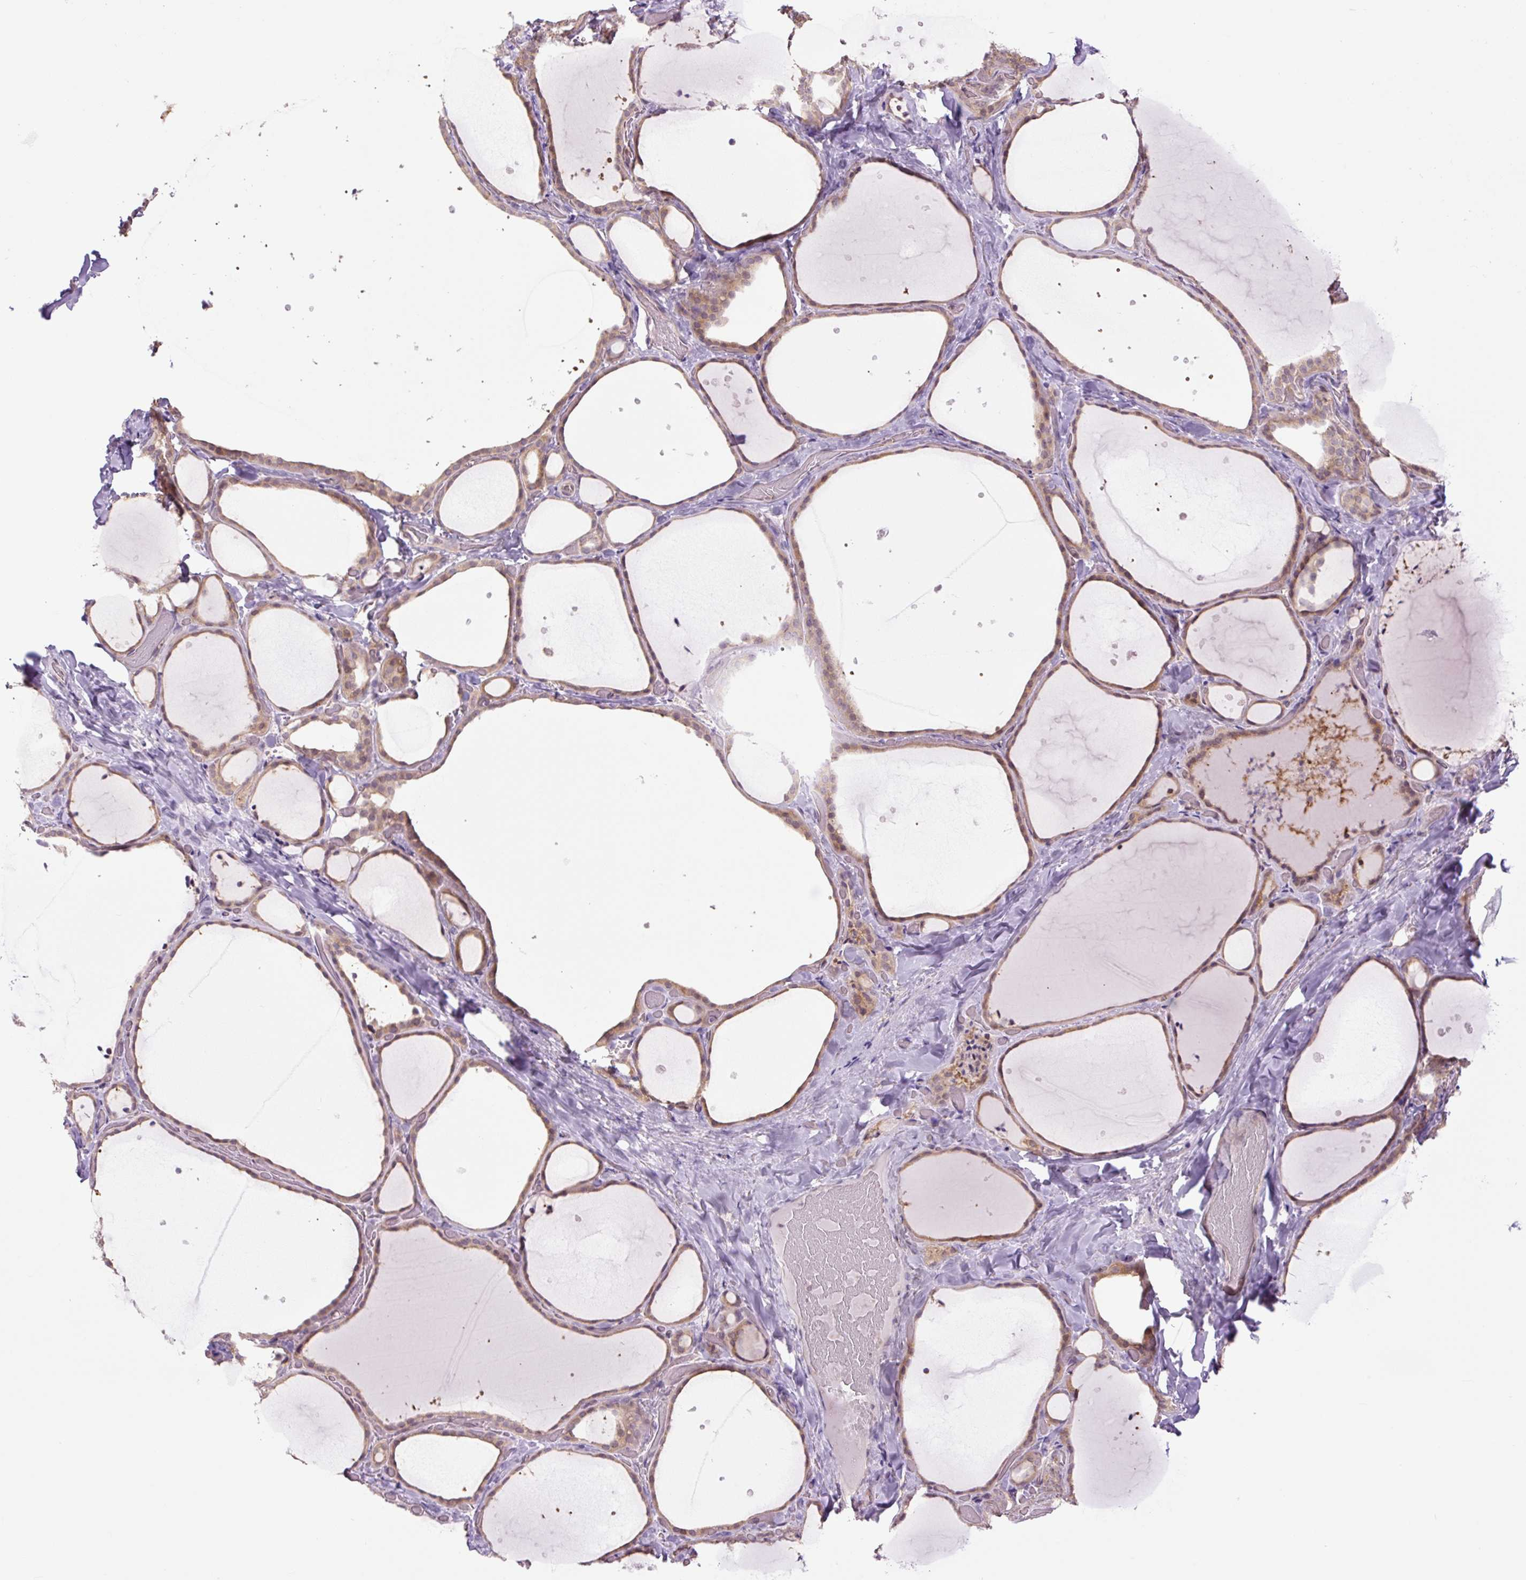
{"staining": {"intensity": "moderate", "quantity": ">75%", "location": "cytoplasmic/membranous"}, "tissue": "thyroid gland", "cell_type": "Glandular cells", "image_type": "normal", "snomed": [{"axis": "morphology", "description": "Normal tissue, NOS"}, {"axis": "topography", "description": "Thyroid gland"}], "caption": "Glandular cells exhibit medium levels of moderate cytoplasmic/membranous positivity in about >75% of cells in benign thyroid gland.", "gene": "TPT1", "patient": {"sex": "female", "age": 36}}